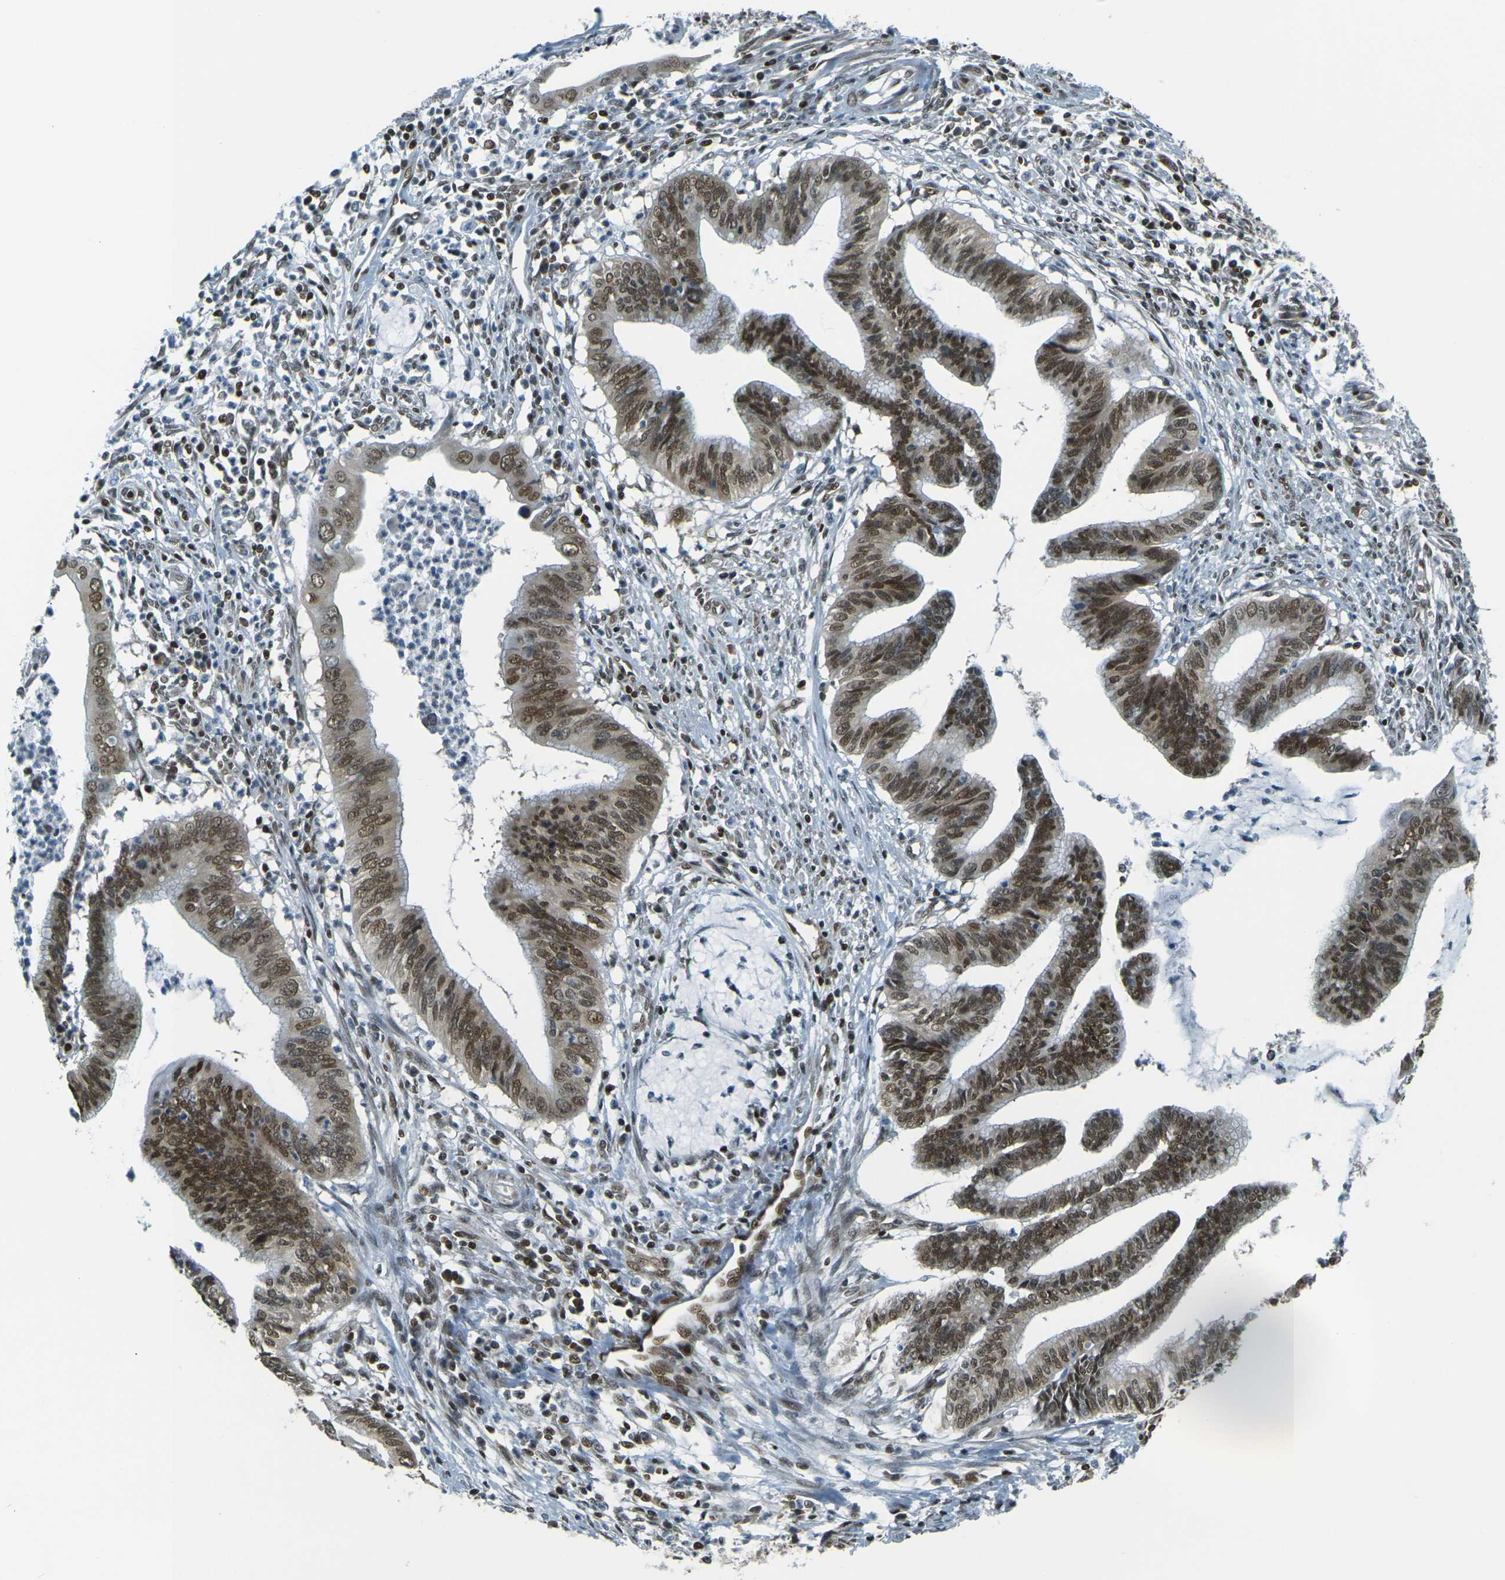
{"staining": {"intensity": "moderate", "quantity": ">75%", "location": "nuclear"}, "tissue": "cervical cancer", "cell_type": "Tumor cells", "image_type": "cancer", "snomed": [{"axis": "morphology", "description": "Adenocarcinoma, NOS"}, {"axis": "topography", "description": "Cervix"}], "caption": "IHC of cervical cancer shows medium levels of moderate nuclear positivity in about >75% of tumor cells.", "gene": "NHEJ1", "patient": {"sex": "female", "age": 36}}